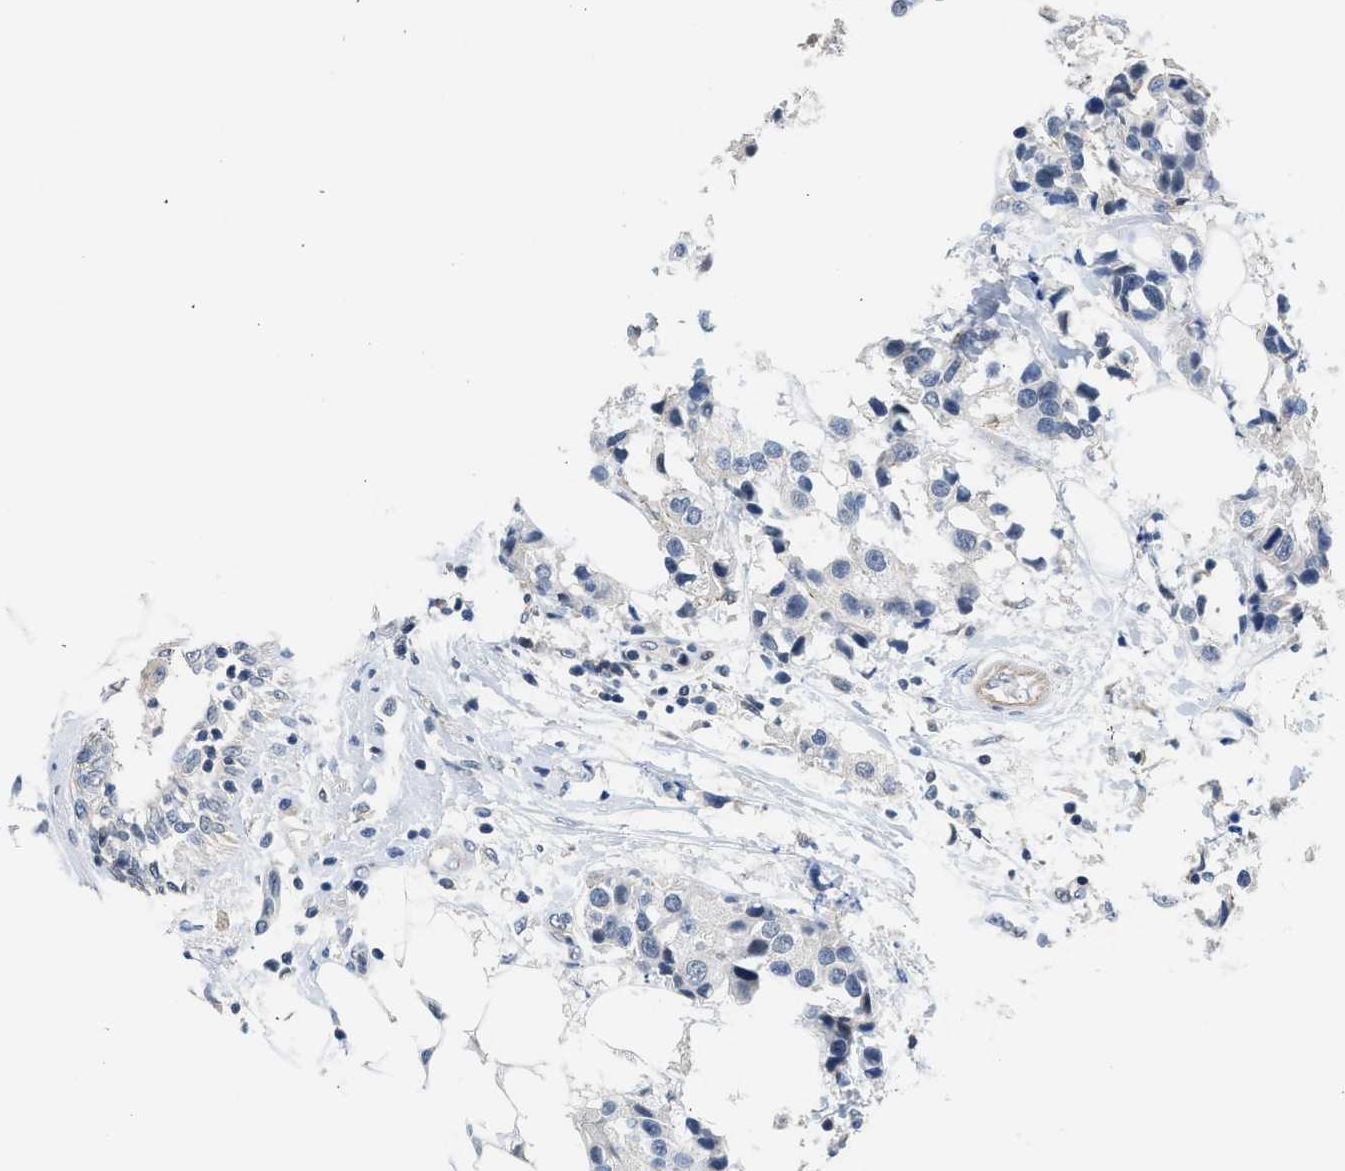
{"staining": {"intensity": "negative", "quantity": "none", "location": "none"}, "tissue": "breast cancer", "cell_type": "Tumor cells", "image_type": "cancer", "snomed": [{"axis": "morphology", "description": "Normal tissue, NOS"}, {"axis": "morphology", "description": "Duct carcinoma"}, {"axis": "topography", "description": "Breast"}], "caption": "Immunohistochemistry of human breast cancer (infiltrating ductal carcinoma) demonstrates no positivity in tumor cells.", "gene": "CSF3R", "patient": {"sex": "female", "age": 39}}